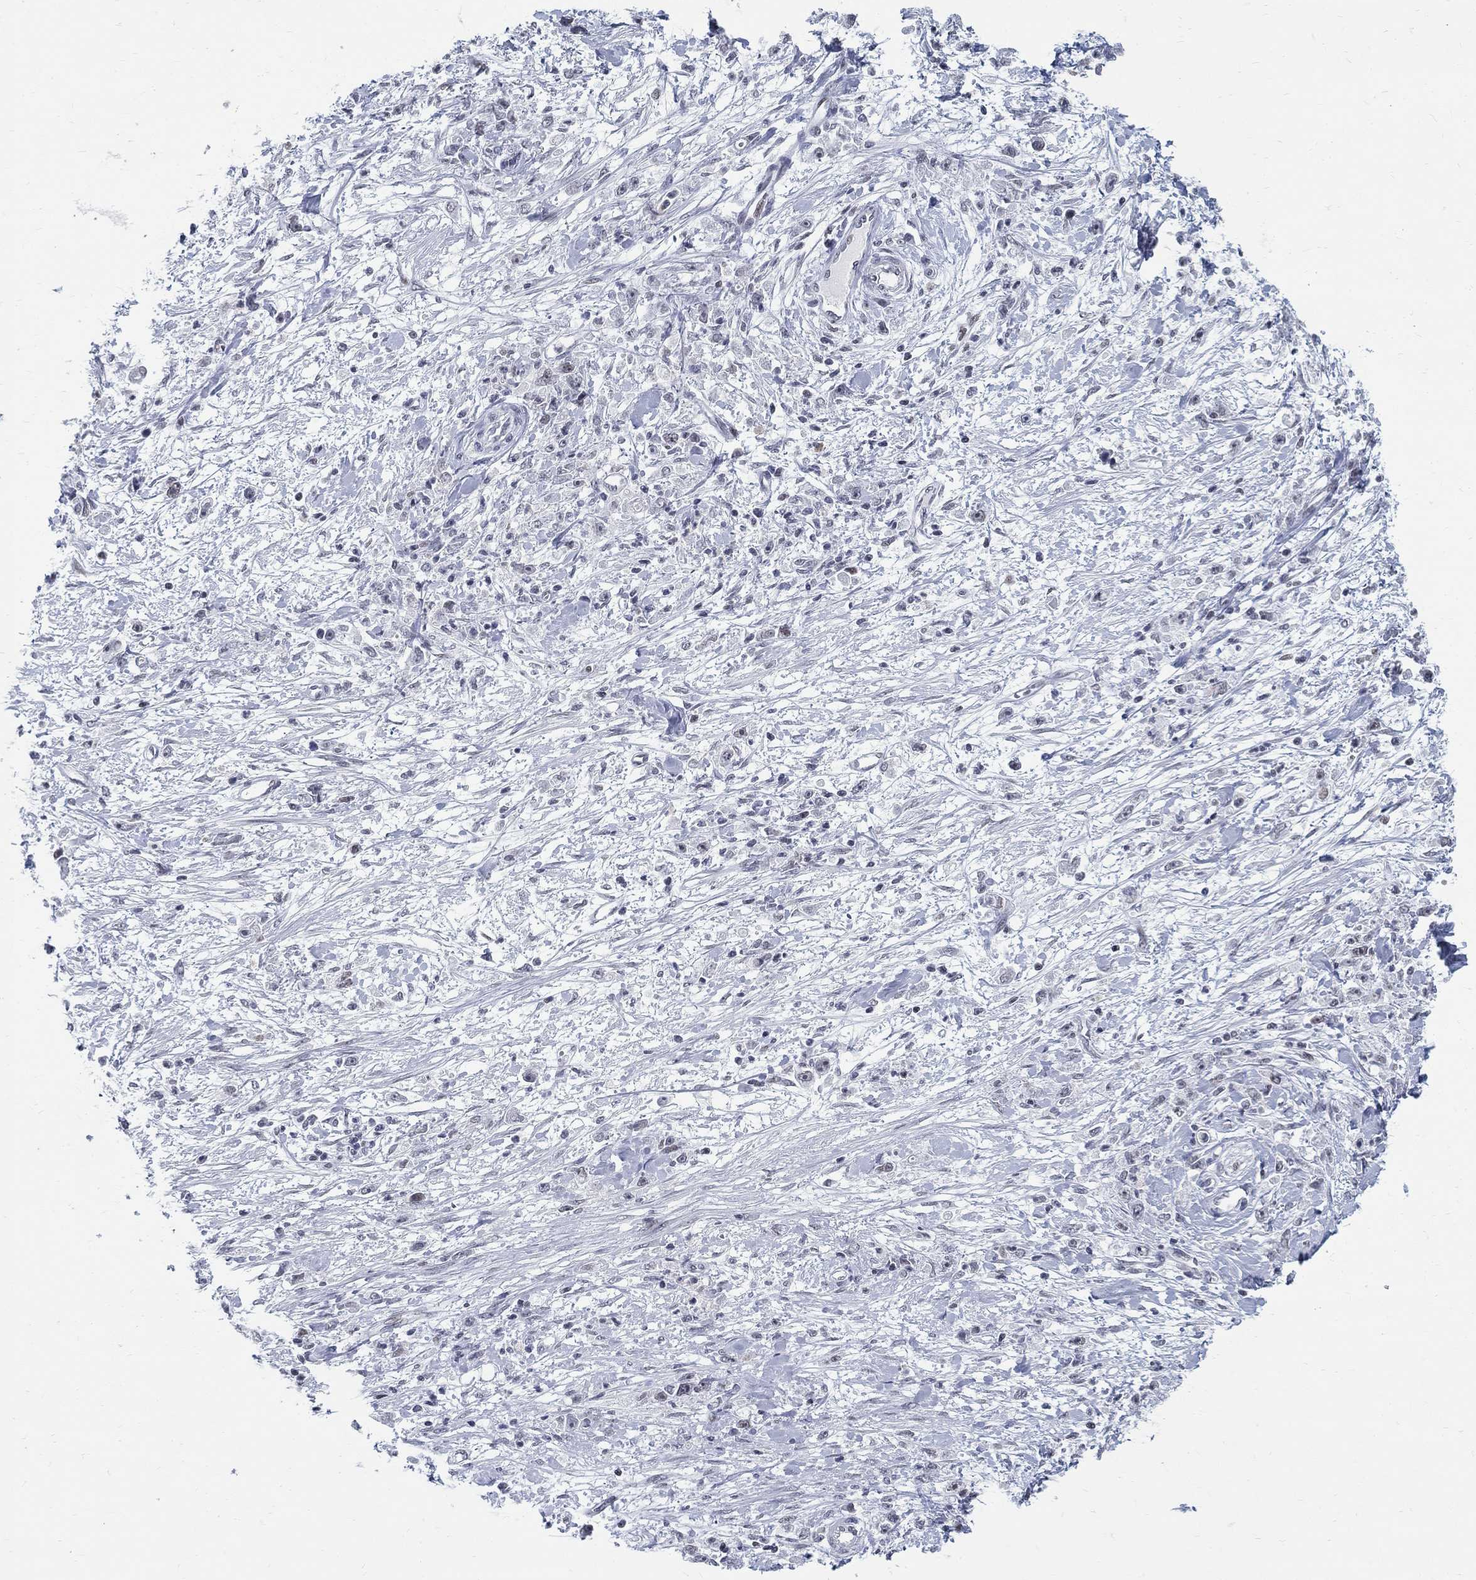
{"staining": {"intensity": "negative", "quantity": "none", "location": "none"}, "tissue": "stomach cancer", "cell_type": "Tumor cells", "image_type": "cancer", "snomed": [{"axis": "morphology", "description": "Adenocarcinoma, NOS"}, {"axis": "topography", "description": "Stomach"}], "caption": "Tumor cells are negative for protein expression in human stomach cancer (adenocarcinoma).", "gene": "BHLHE22", "patient": {"sex": "female", "age": 59}}